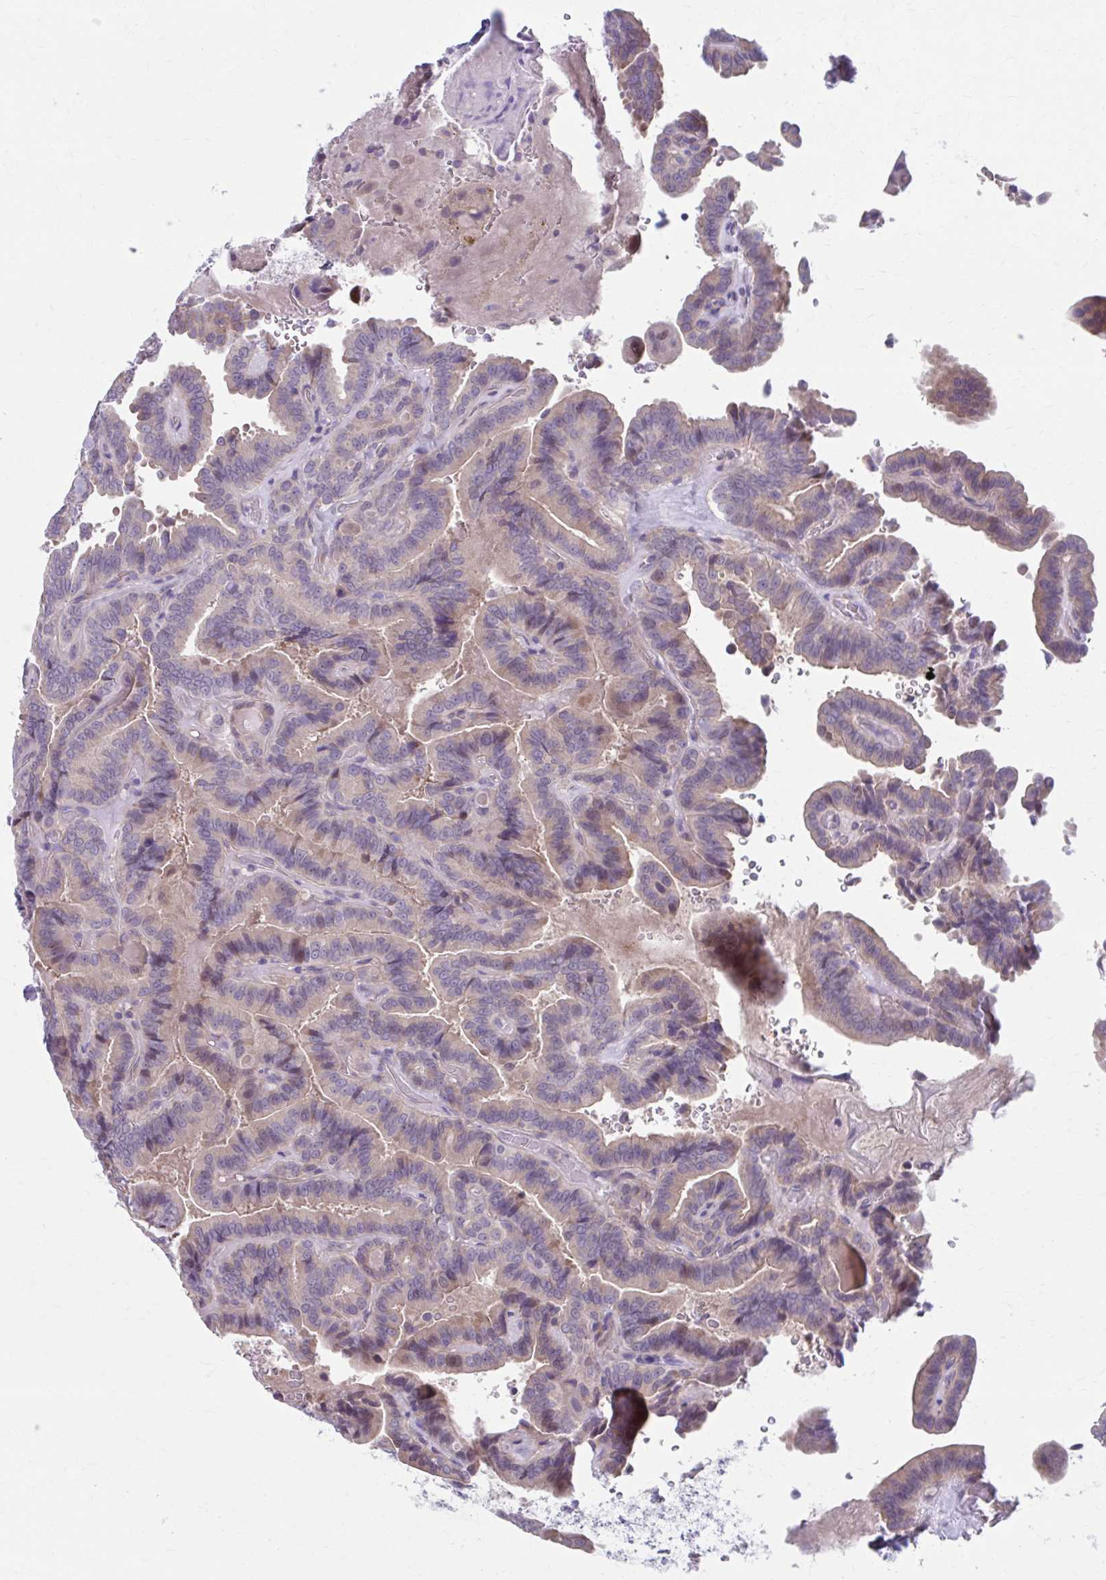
{"staining": {"intensity": "weak", "quantity": "25%-75%", "location": "cytoplasmic/membranous"}, "tissue": "thyroid cancer", "cell_type": "Tumor cells", "image_type": "cancer", "snomed": [{"axis": "morphology", "description": "Papillary adenocarcinoma, NOS"}, {"axis": "topography", "description": "Thyroid gland"}], "caption": "A photomicrograph showing weak cytoplasmic/membranous staining in about 25%-75% of tumor cells in thyroid cancer (papillary adenocarcinoma), as visualized by brown immunohistochemical staining.", "gene": "CHST3", "patient": {"sex": "male", "age": 61}}